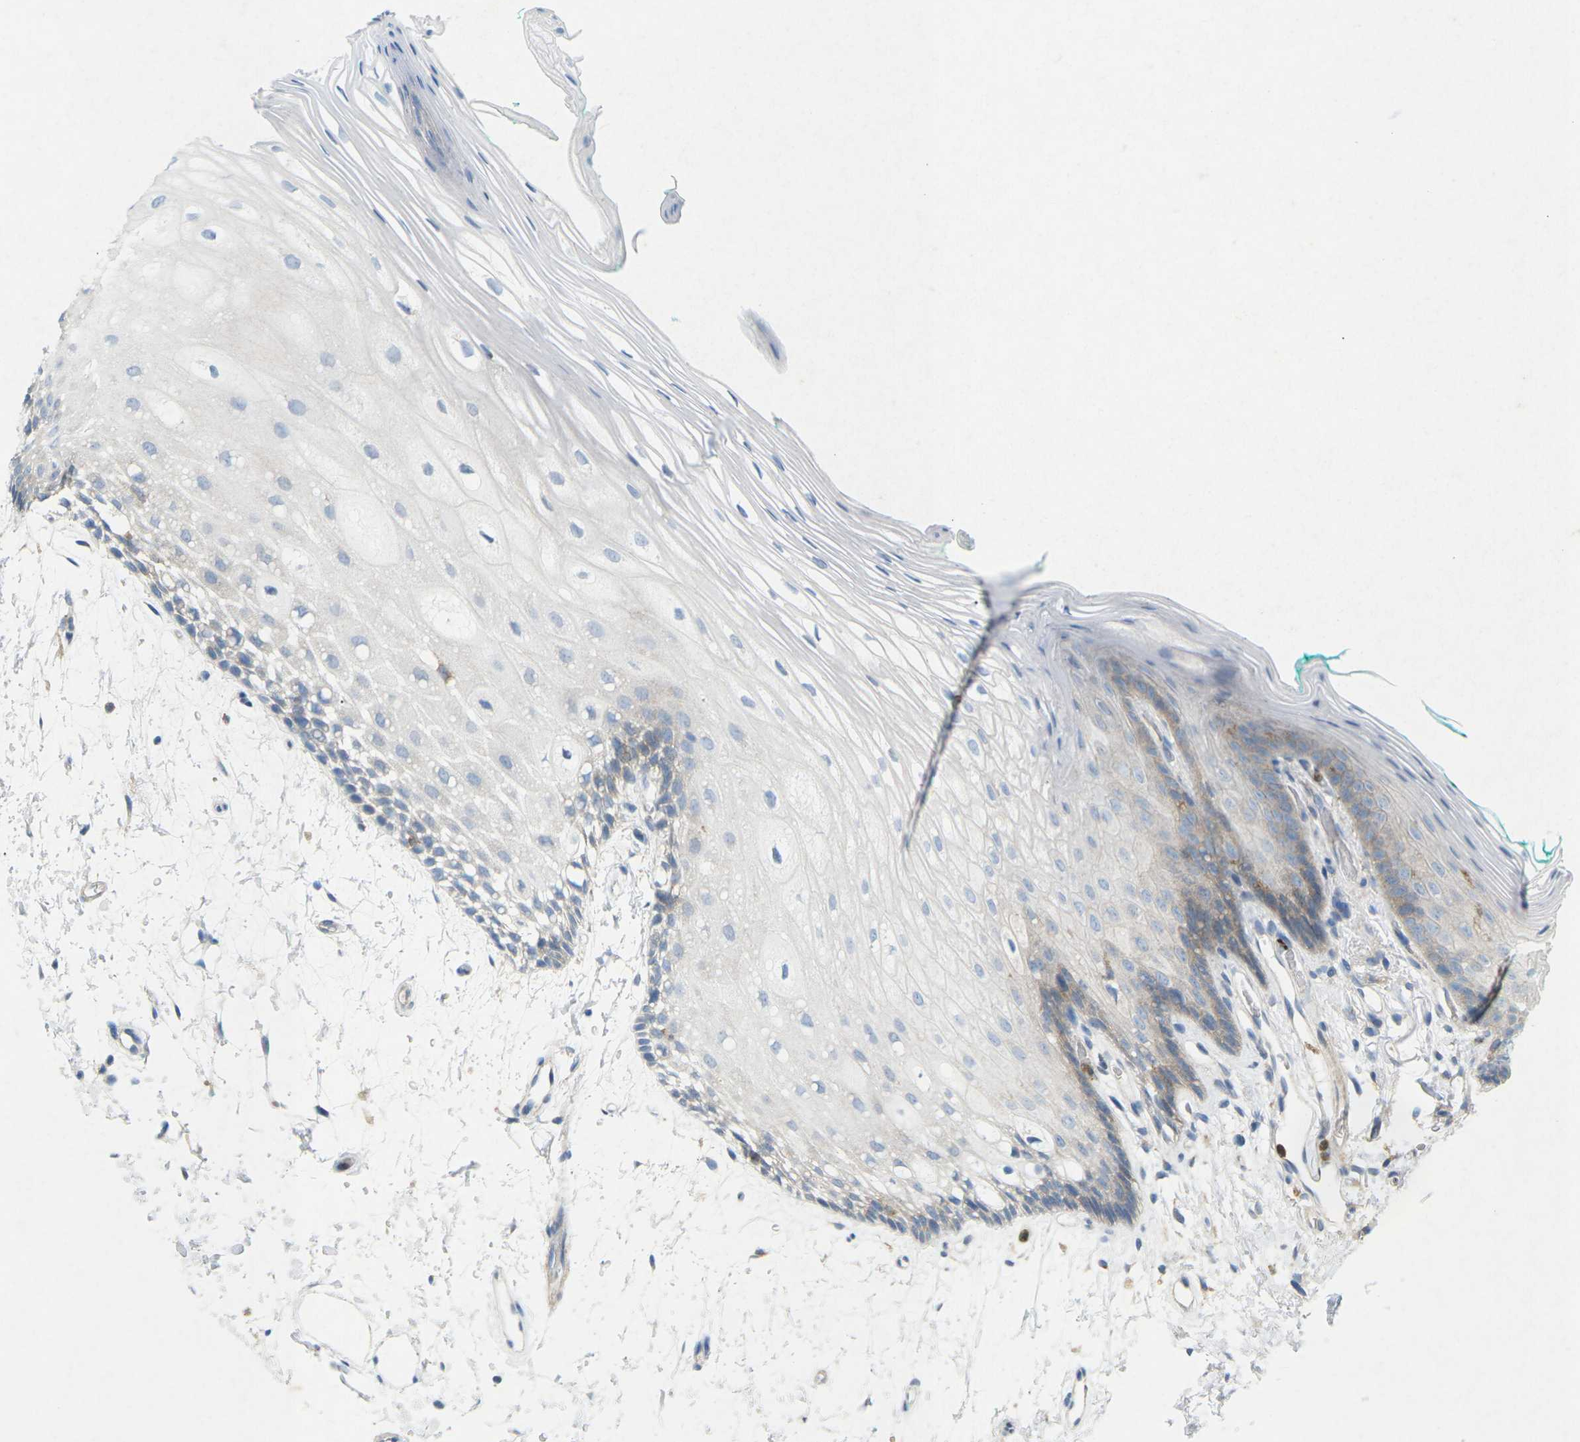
{"staining": {"intensity": "weak", "quantity": "<25%", "location": "cytoplasmic/membranous"}, "tissue": "oral mucosa", "cell_type": "Squamous epithelial cells", "image_type": "normal", "snomed": [{"axis": "morphology", "description": "Normal tissue, NOS"}, {"axis": "topography", "description": "Skeletal muscle"}, {"axis": "topography", "description": "Oral tissue"}, {"axis": "topography", "description": "Peripheral nerve tissue"}], "caption": "Benign oral mucosa was stained to show a protein in brown. There is no significant staining in squamous epithelial cells.", "gene": "STK11", "patient": {"sex": "female", "age": 84}}